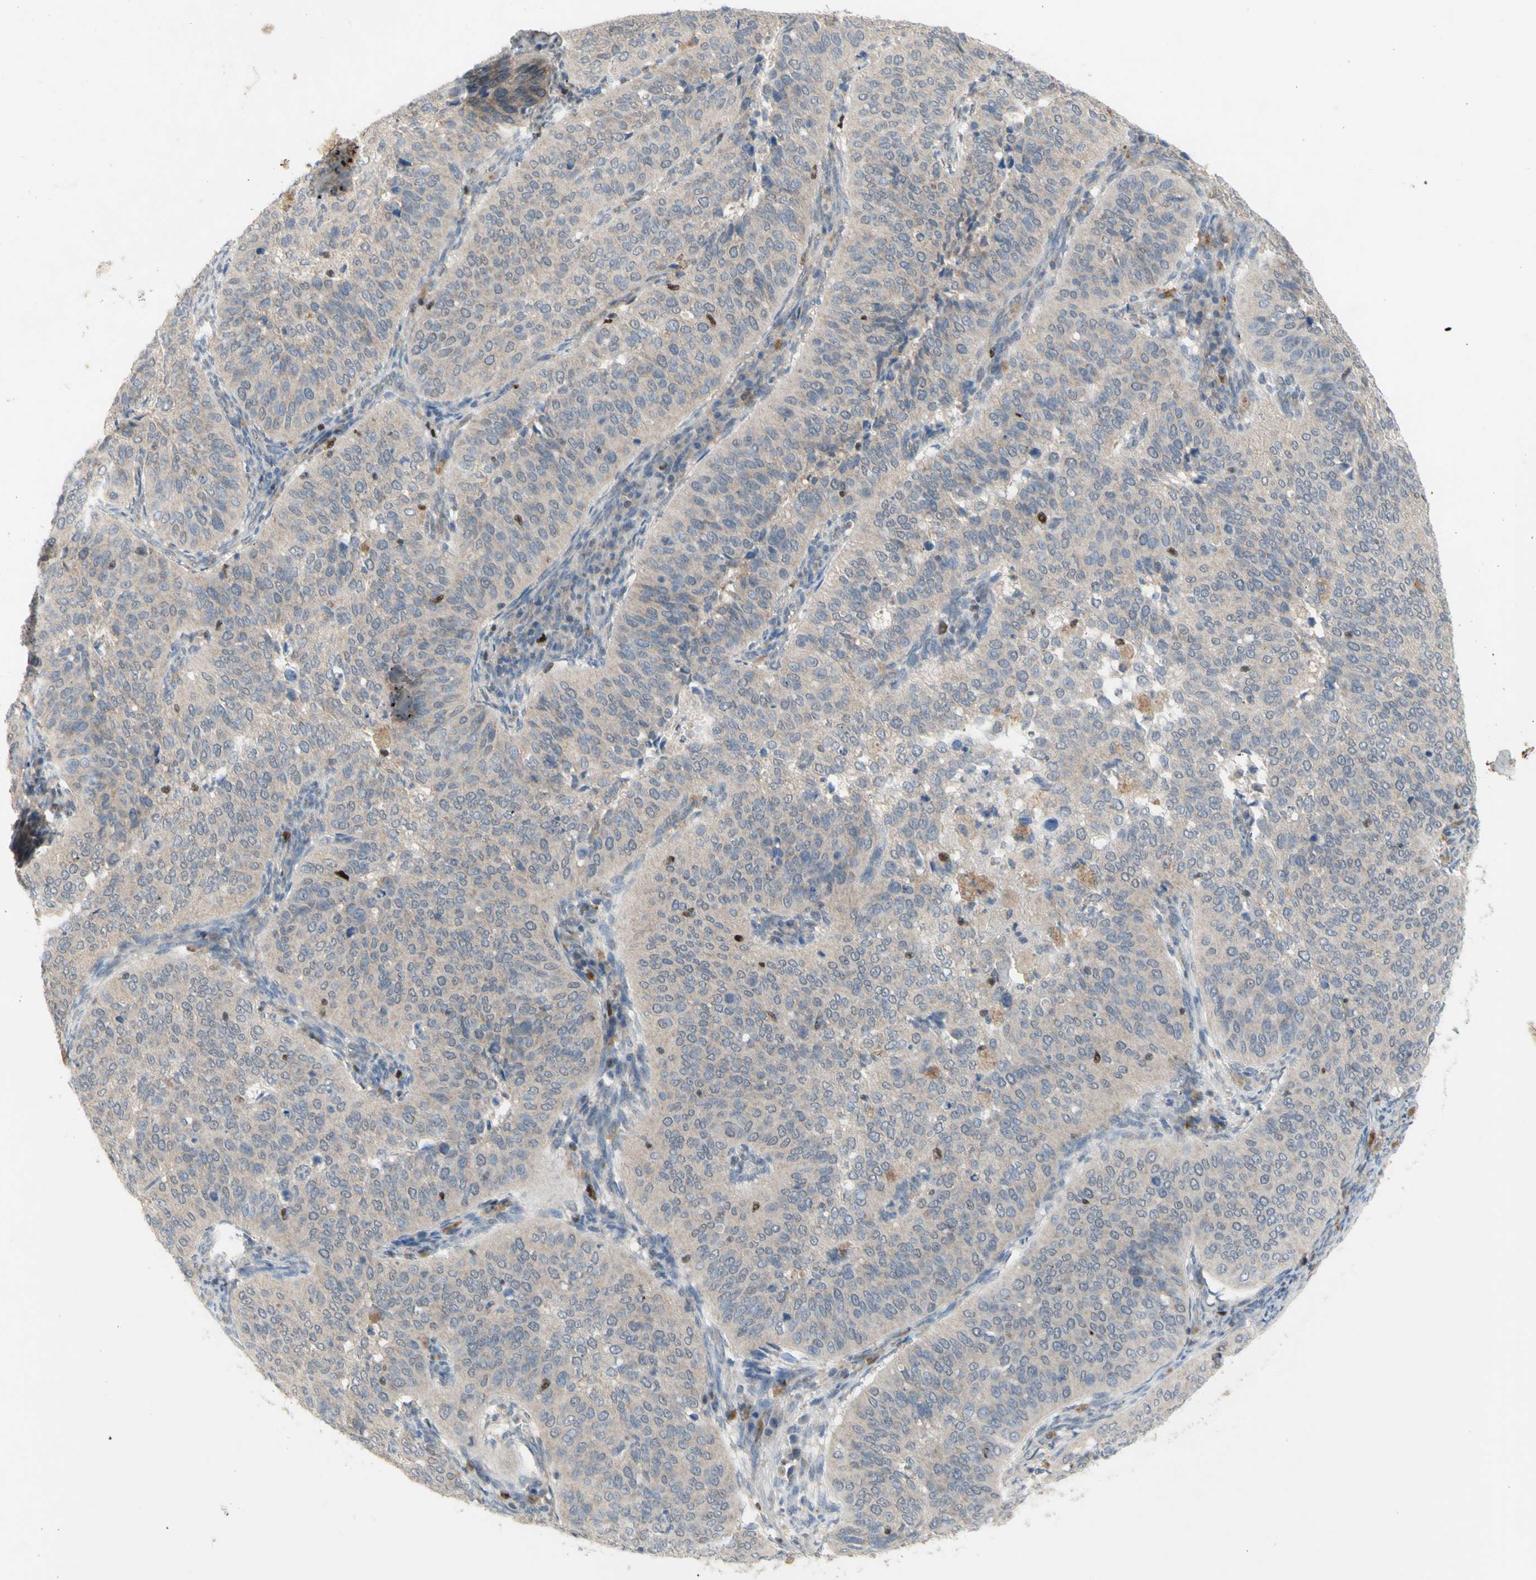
{"staining": {"intensity": "negative", "quantity": "none", "location": "none"}, "tissue": "cervical cancer", "cell_type": "Tumor cells", "image_type": "cancer", "snomed": [{"axis": "morphology", "description": "Normal tissue, NOS"}, {"axis": "morphology", "description": "Squamous cell carcinoma, NOS"}, {"axis": "topography", "description": "Cervix"}], "caption": "An IHC photomicrograph of squamous cell carcinoma (cervical) is shown. There is no staining in tumor cells of squamous cell carcinoma (cervical). The staining was performed using DAB to visualize the protein expression in brown, while the nuclei were stained in blue with hematoxylin (Magnification: 20x).", "gene": "NLRP1", "patient": {"sex": "female", "age": 39}}